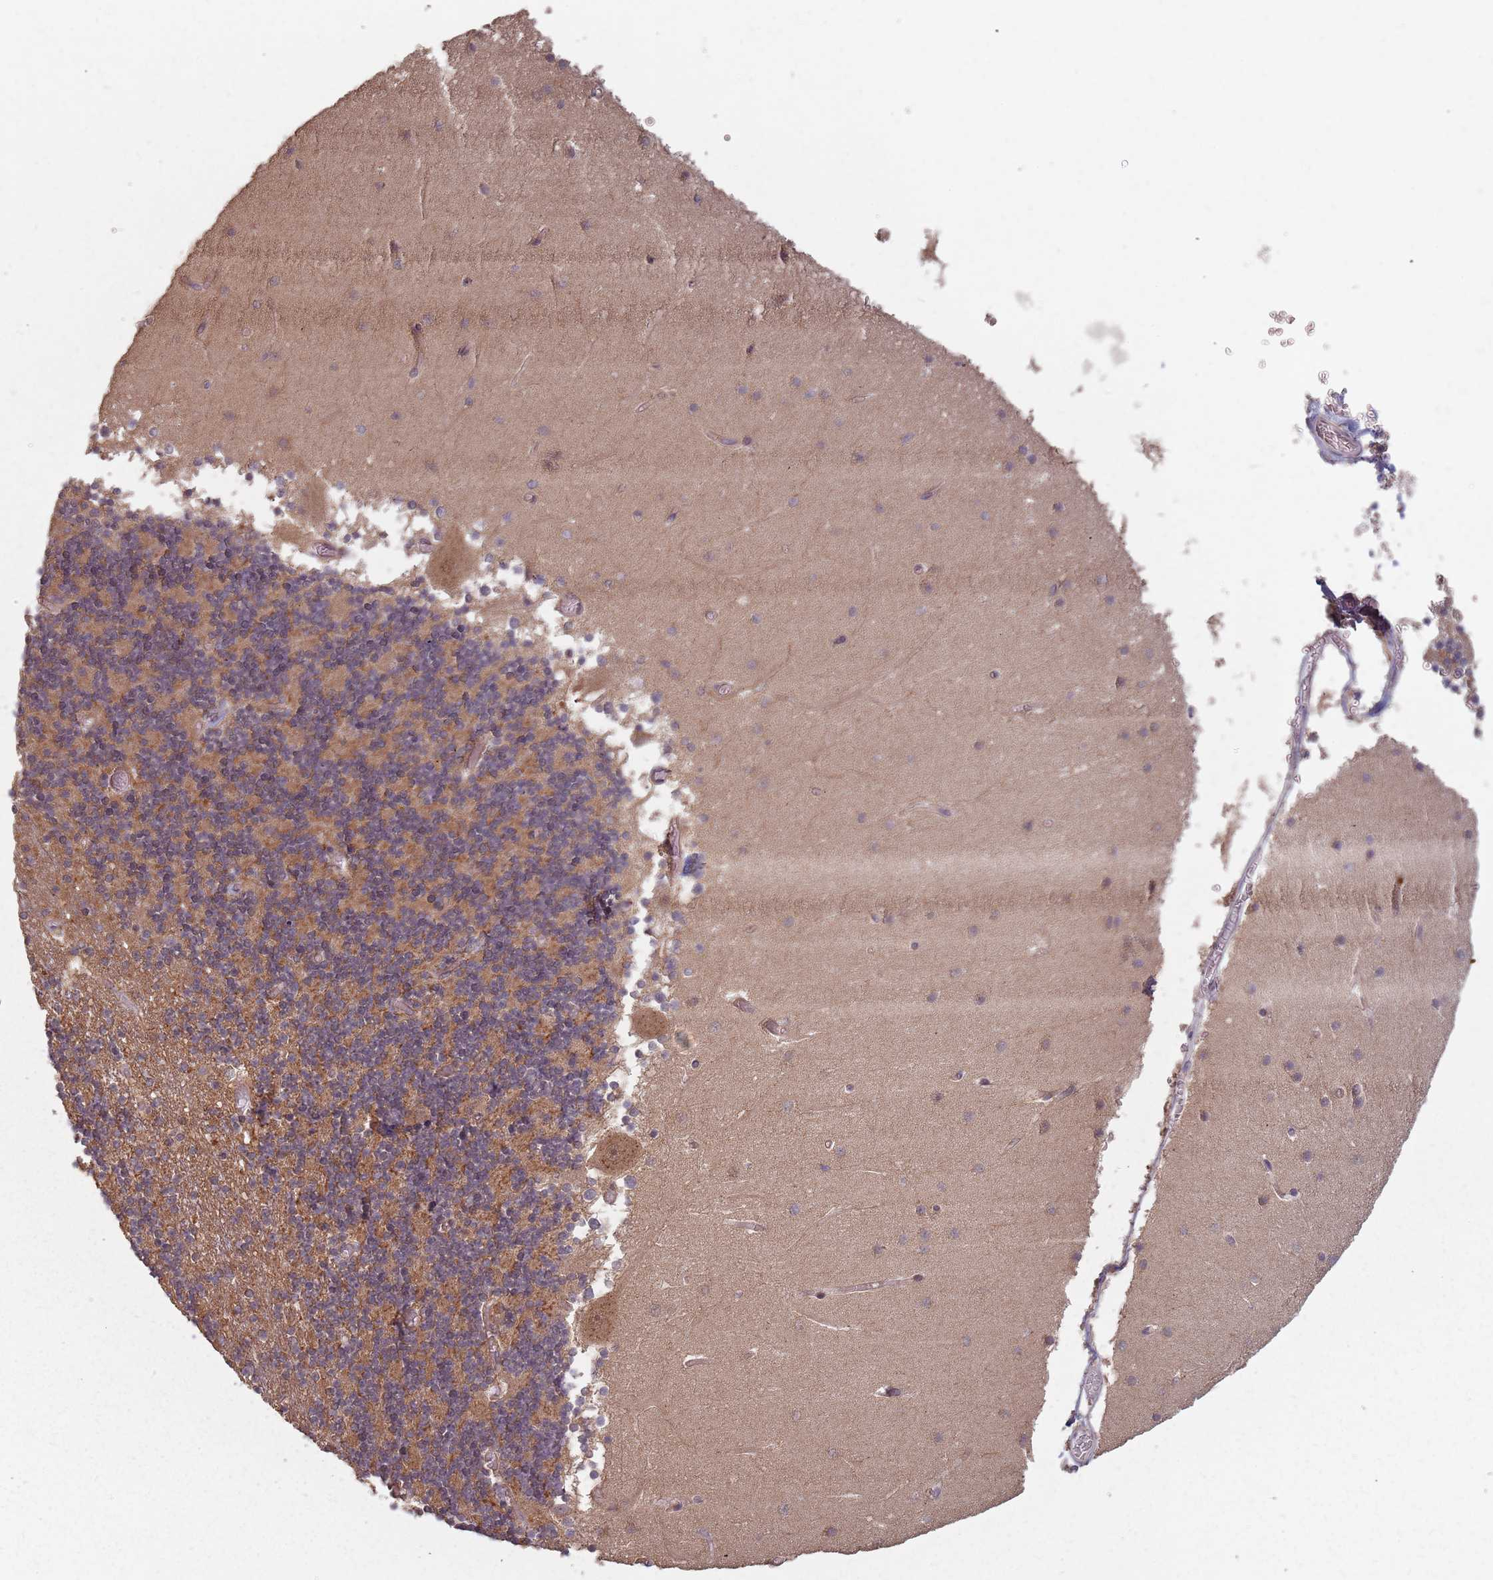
{"staining": {"intensity": "moderate", "quantity": "25%-75%", "location": "cytoplasmic/membranous"}, "tissue": "cerebellum", "cell_type": "Cells in granular layer", "image_type": "normal", "snomed": [{"axis": "morphology", "description": "Normal tissue, NOS"}, {"axis": "topography", "description": "Cerebellum"}], "caption": "Immunohistochemistry (IHC) (DAB (3,3'-diaminobenzidine)) staining of benign human cerebellum reveals moderate cytoplasmic/membranous protein expression in about 25%-75% of cells in granular layer. The protein of interest is stained brown, and the nuclei are stained in blue (DAB IHC with brightfield microscopy, high magnification).", "gene": "C3orf14", "patient": {"sex": "female", "age": 28}}